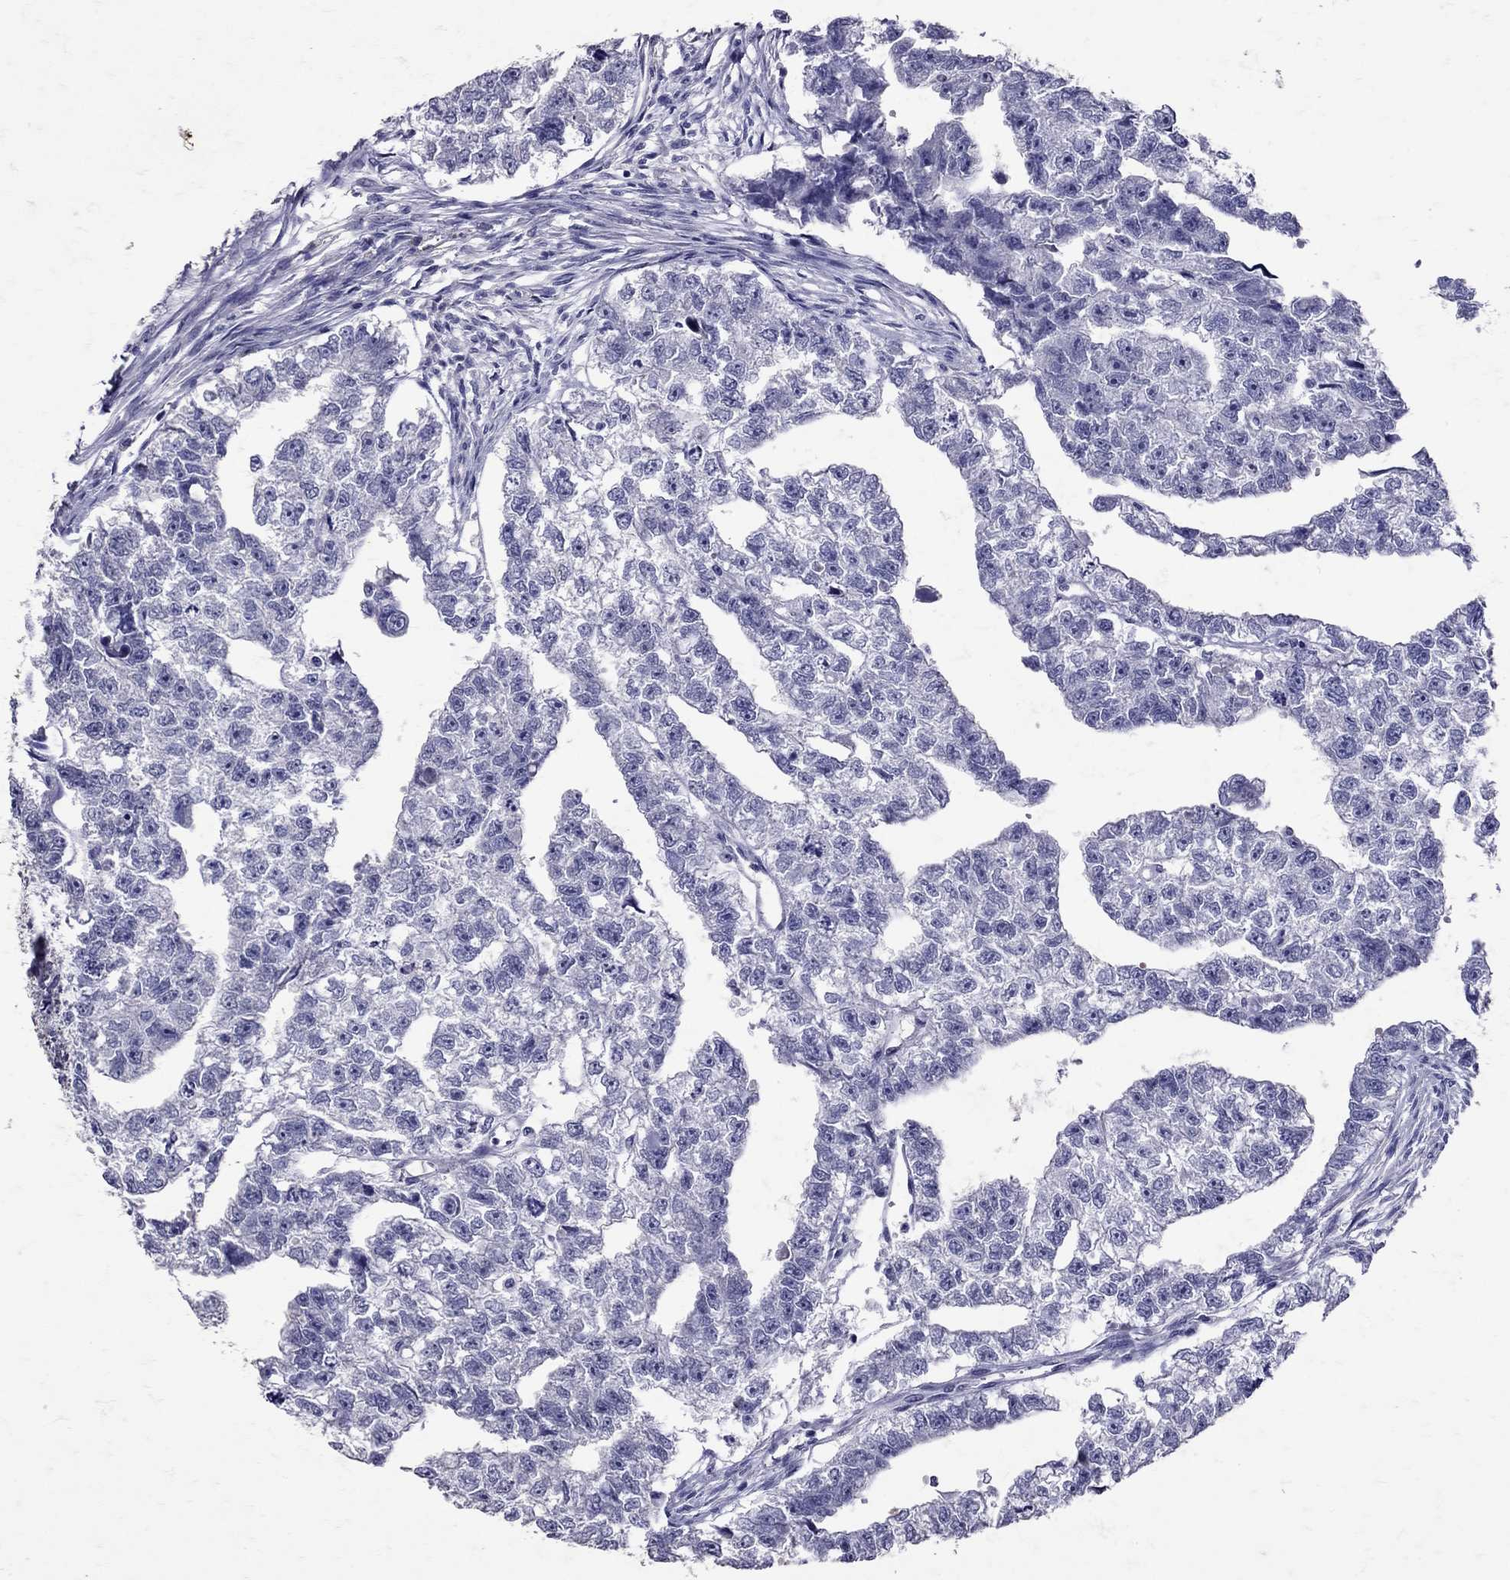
{"staining": {"intensity": "negative", "quantity": "none", "location": "none"}, "tissue": "testis cancer", "cell_type": "Tumor cells", "image_type": "cancer", "snomed": [{"axis": "morphology", "description": "Carcinoma, Embryonal, NOS"}, {"axis": "morphology", "description": "Teratoma, malignant, NOS"}, {"axis": "topography", "description": "Testis"}], "caption": "Protein analysis of embryonal carcinoma (testis) reveals no significant expression in tumor cells.", "gene": "SST", "patient": {"sex": "male", "age": 44}}